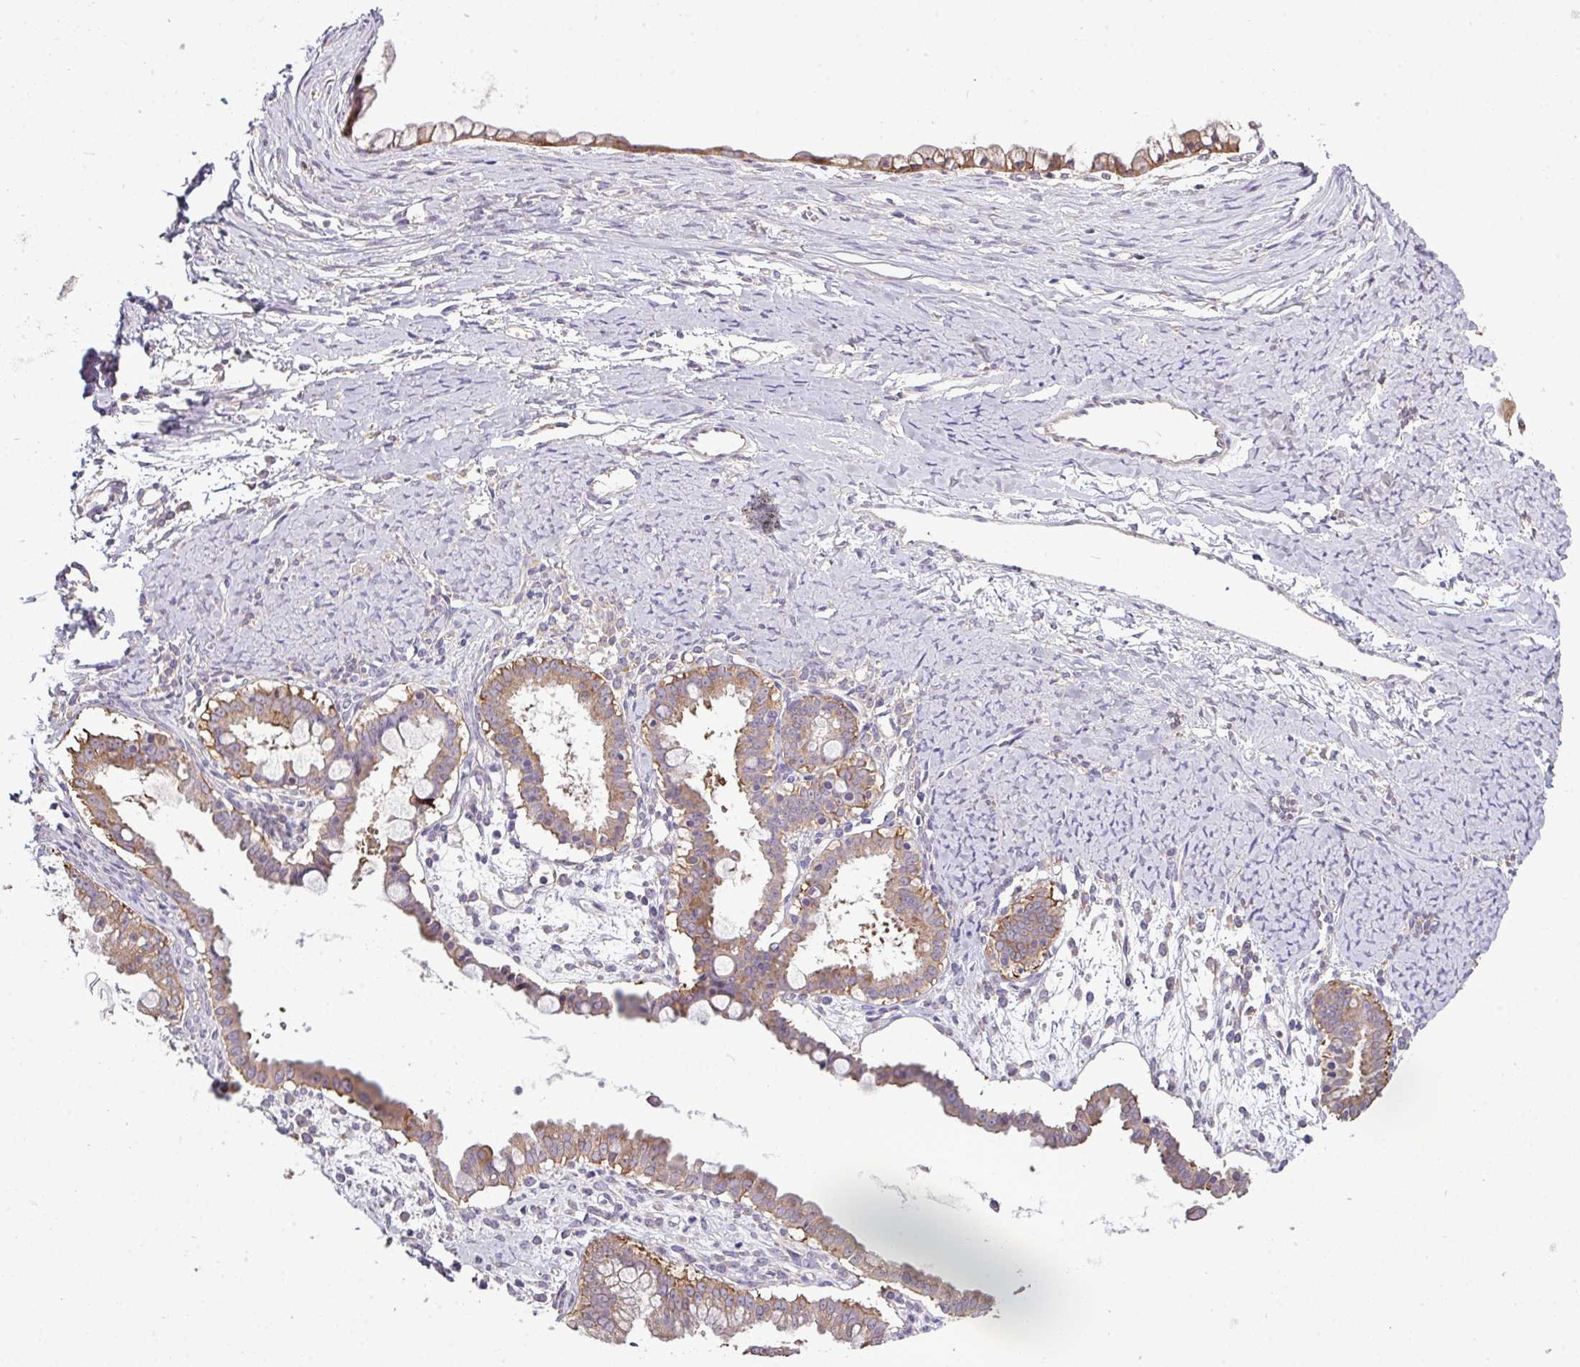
{"staining": {"intensity": "moderate", "quantity": ">75%", "location": "cytoplasmic/membranous"}, "tissue": "ovarian cancer", "cell_type": "Tumor cells", "image_type": "cancer", "snomed": [{"axis": "morphology", "description": "Cystadenocarcinoma, mucinous, NOS"}, {"axis": "topography", "description": "Ovary"}], "caption": "Immunohistochemistry (IHC) micrograph of neoplastic tissue: ovarian cancer (mucinous cystadenocarcinoma) stained using IHC reveals medium levels of moderate protein expression localized specifically in the cytoplasmic/membranous of tumor cells, appearing as a cytoplasmic/membranous brown color.", "gene": "AGAP5", "patient": {"sex": "female", "age": 61}}